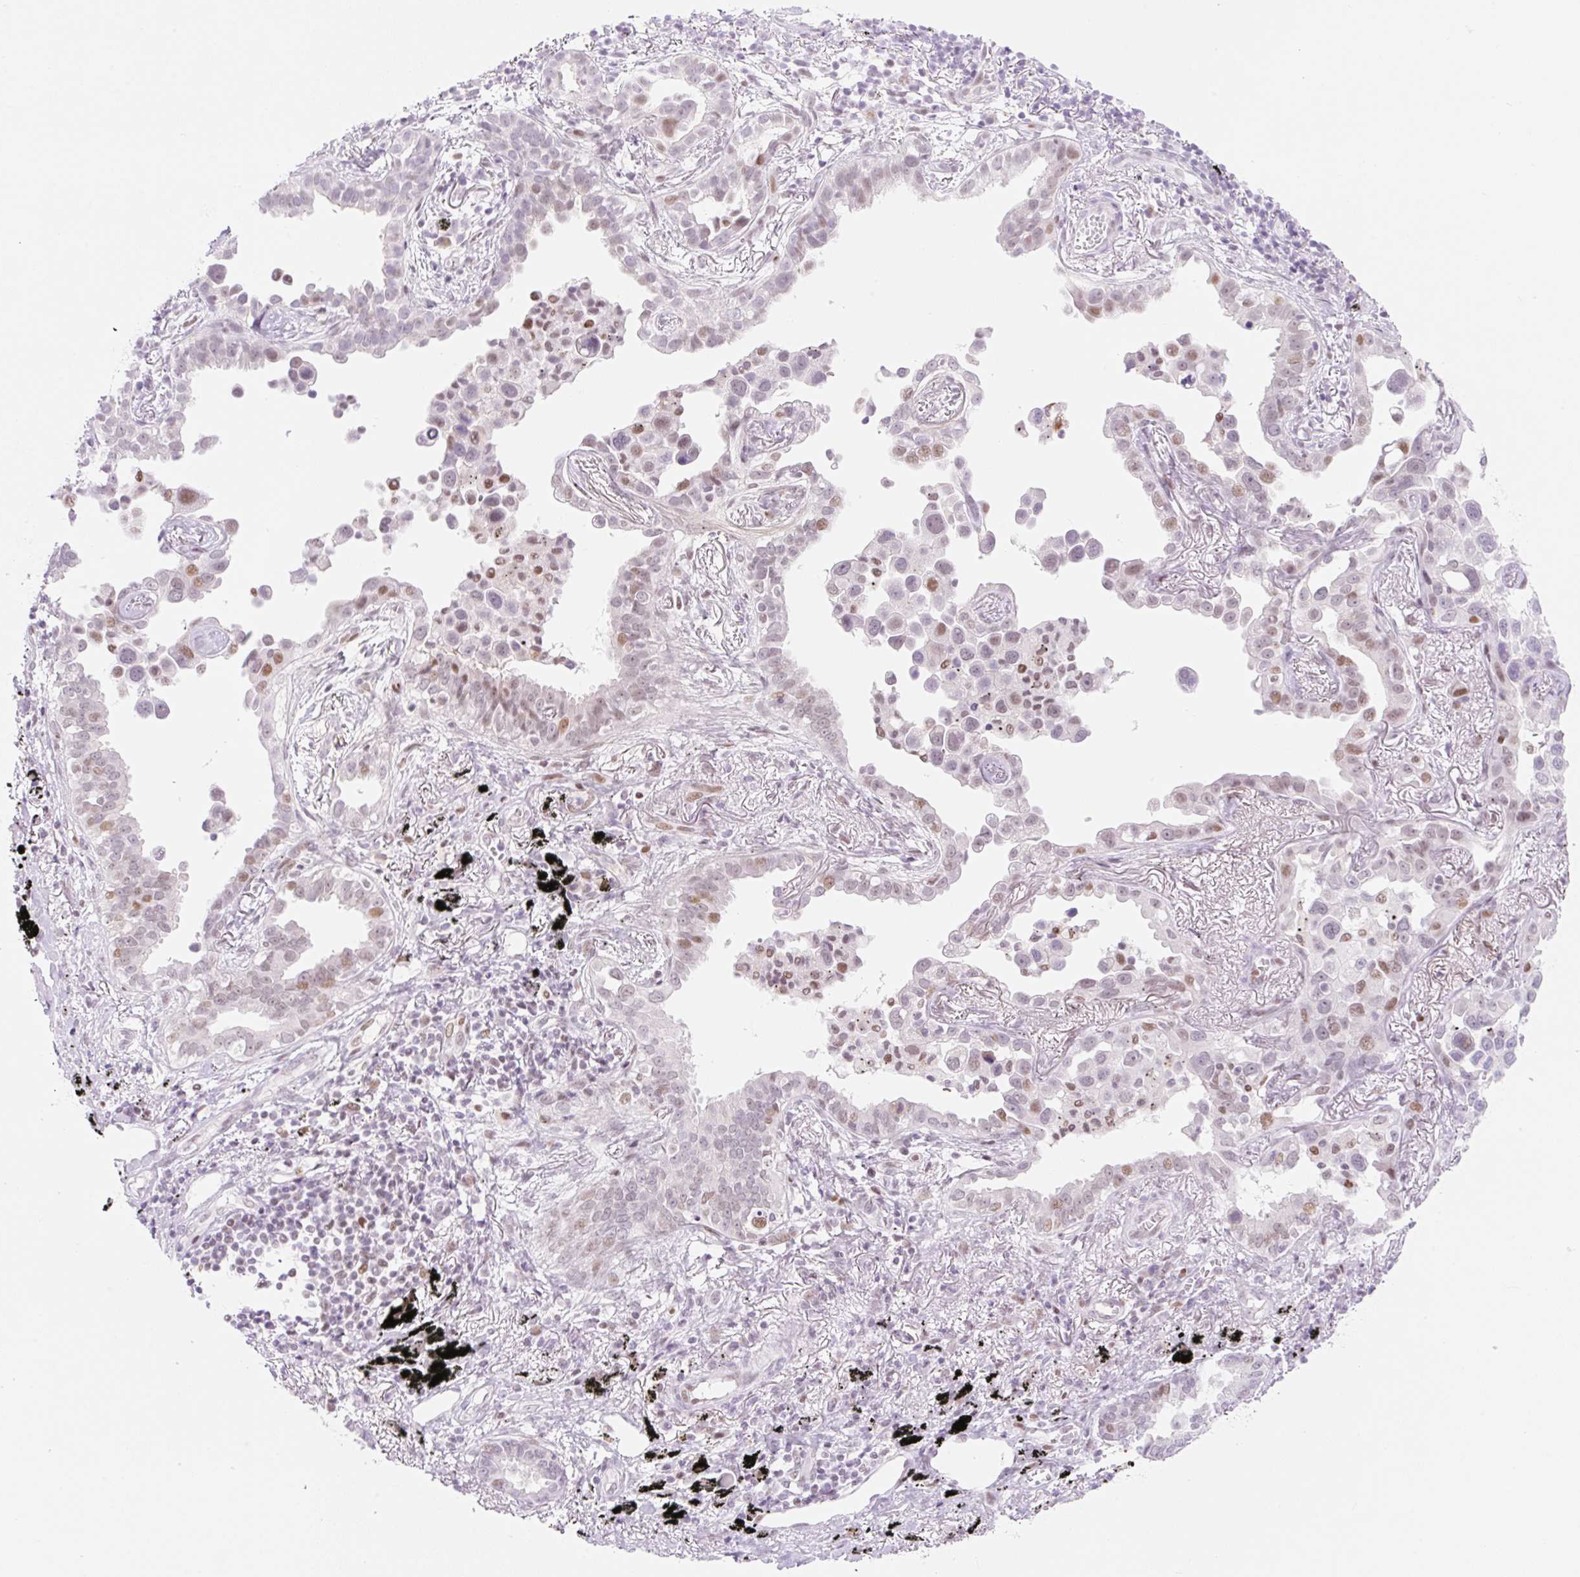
{"staining": {"intensity": "moderate", "quantity": "<25%", "location": "nuclear"}, "tissue": "lung cancer", "cell_type": "Tumor cells", "image_type": "cancer", "snomed": [{"axis": "morphology", "description": "Adenocarcinoma, NOS"}, {"axis": "topography", "description": "Lung"}], "caption": "An IHC photomicrograph of tumor tissue is shown. Protein staining in brown shows moderate nuclear positivity in adenocarcinoma (lung) within tumor cells. (DAB IHC, brown staining for protein, blue staining for nuclei).", "gene": "H2BW1", "patient": {"sex": "male", "age": 67}}